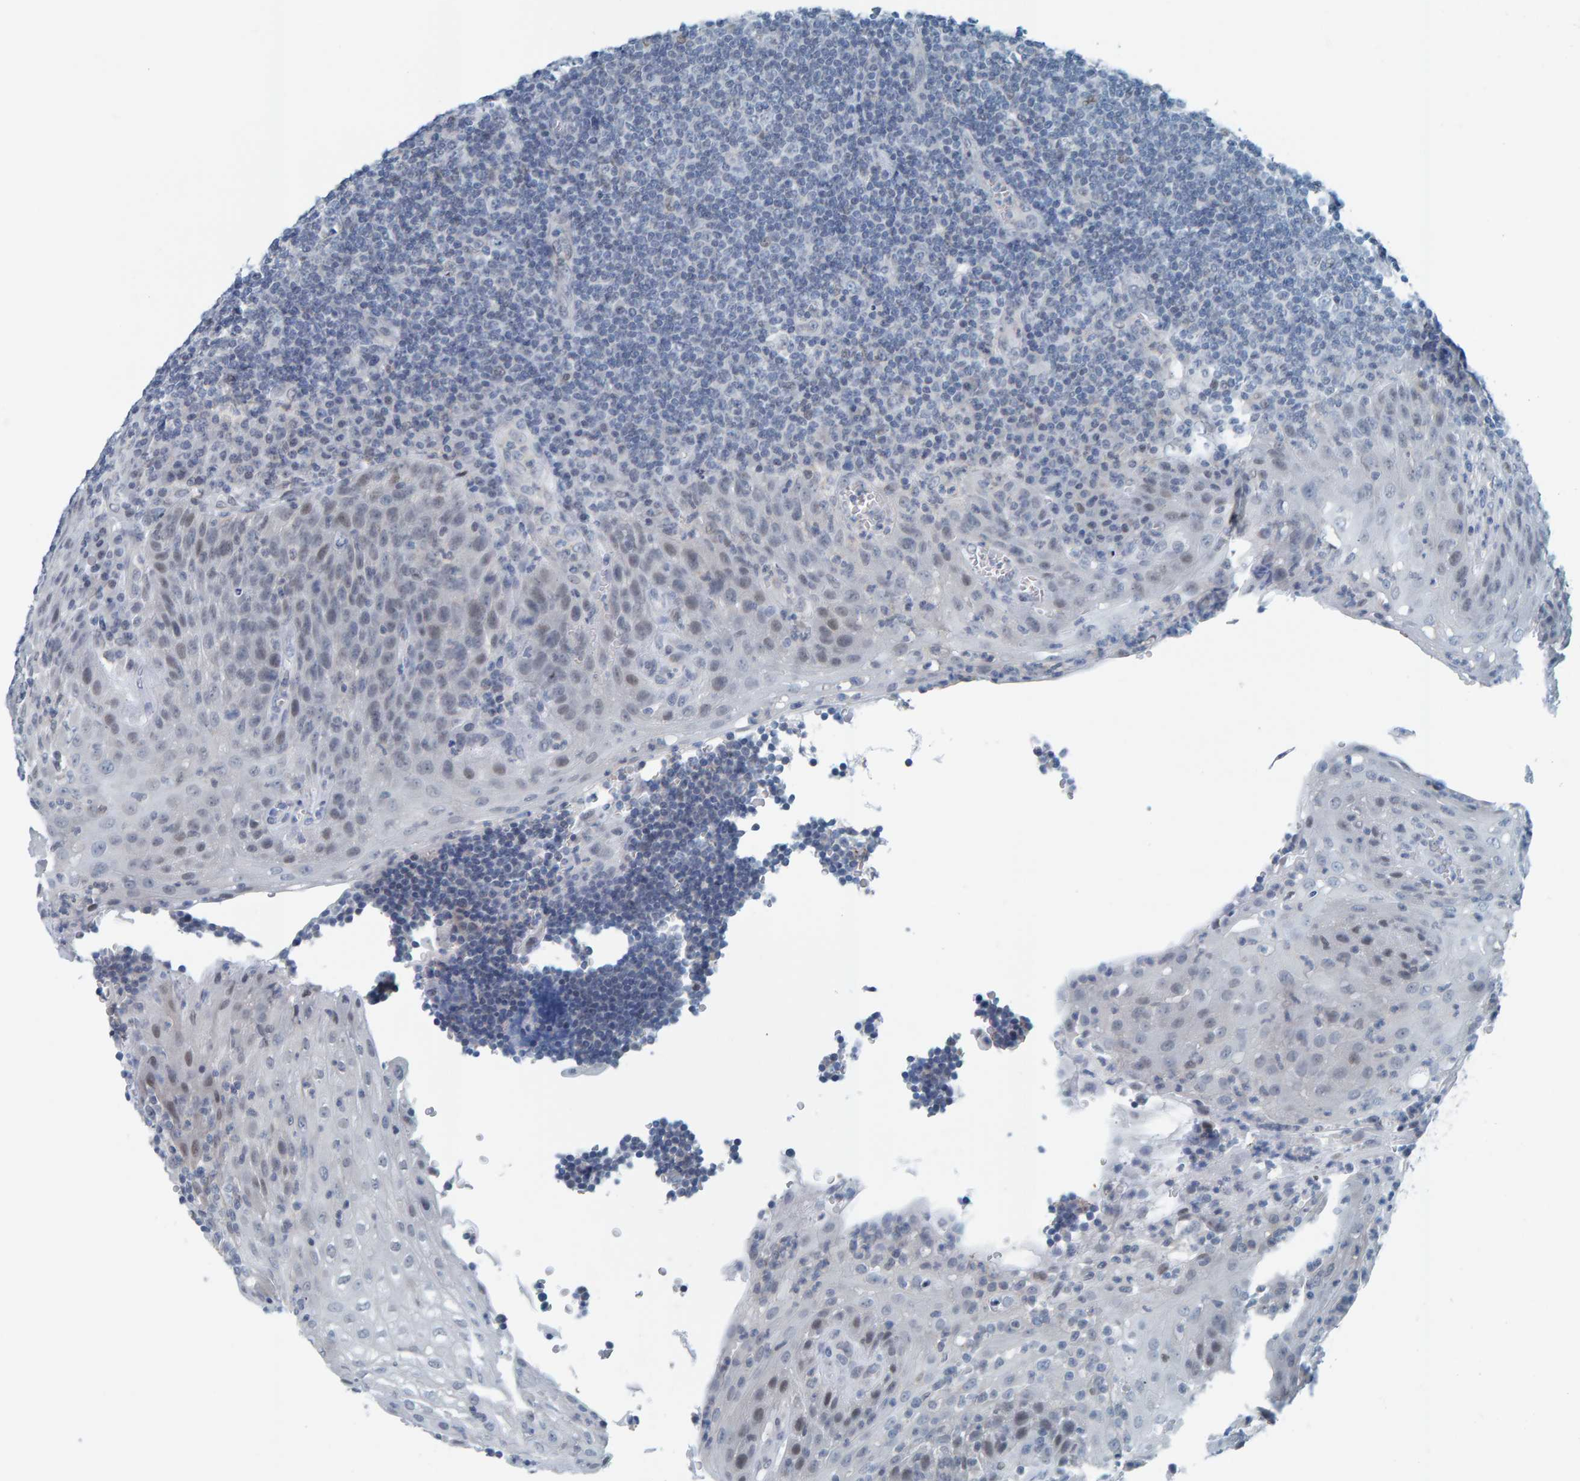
{"staining": {"intensity": "negative", "quantity": "none", "location": "none"}, "tissue": "tonsil", "cell_type": "Germinal center cells", "image_type": "normal", "snomed": [{"axis": "morphology", "description": "Normal tissue, NOS"}, {"axis": "topography", "description": "Tonsil"}], "caption": "IHC of unremarkable tonsil displays no staining in germinal center cells. (Stains: DAB immunohistochemistry (IHC) with hematoxylin counter stain, Microscopy: brightfield microscopy at high magnification).", "gene": "CNP", "patient": {"sex": "male", "age": 37}}